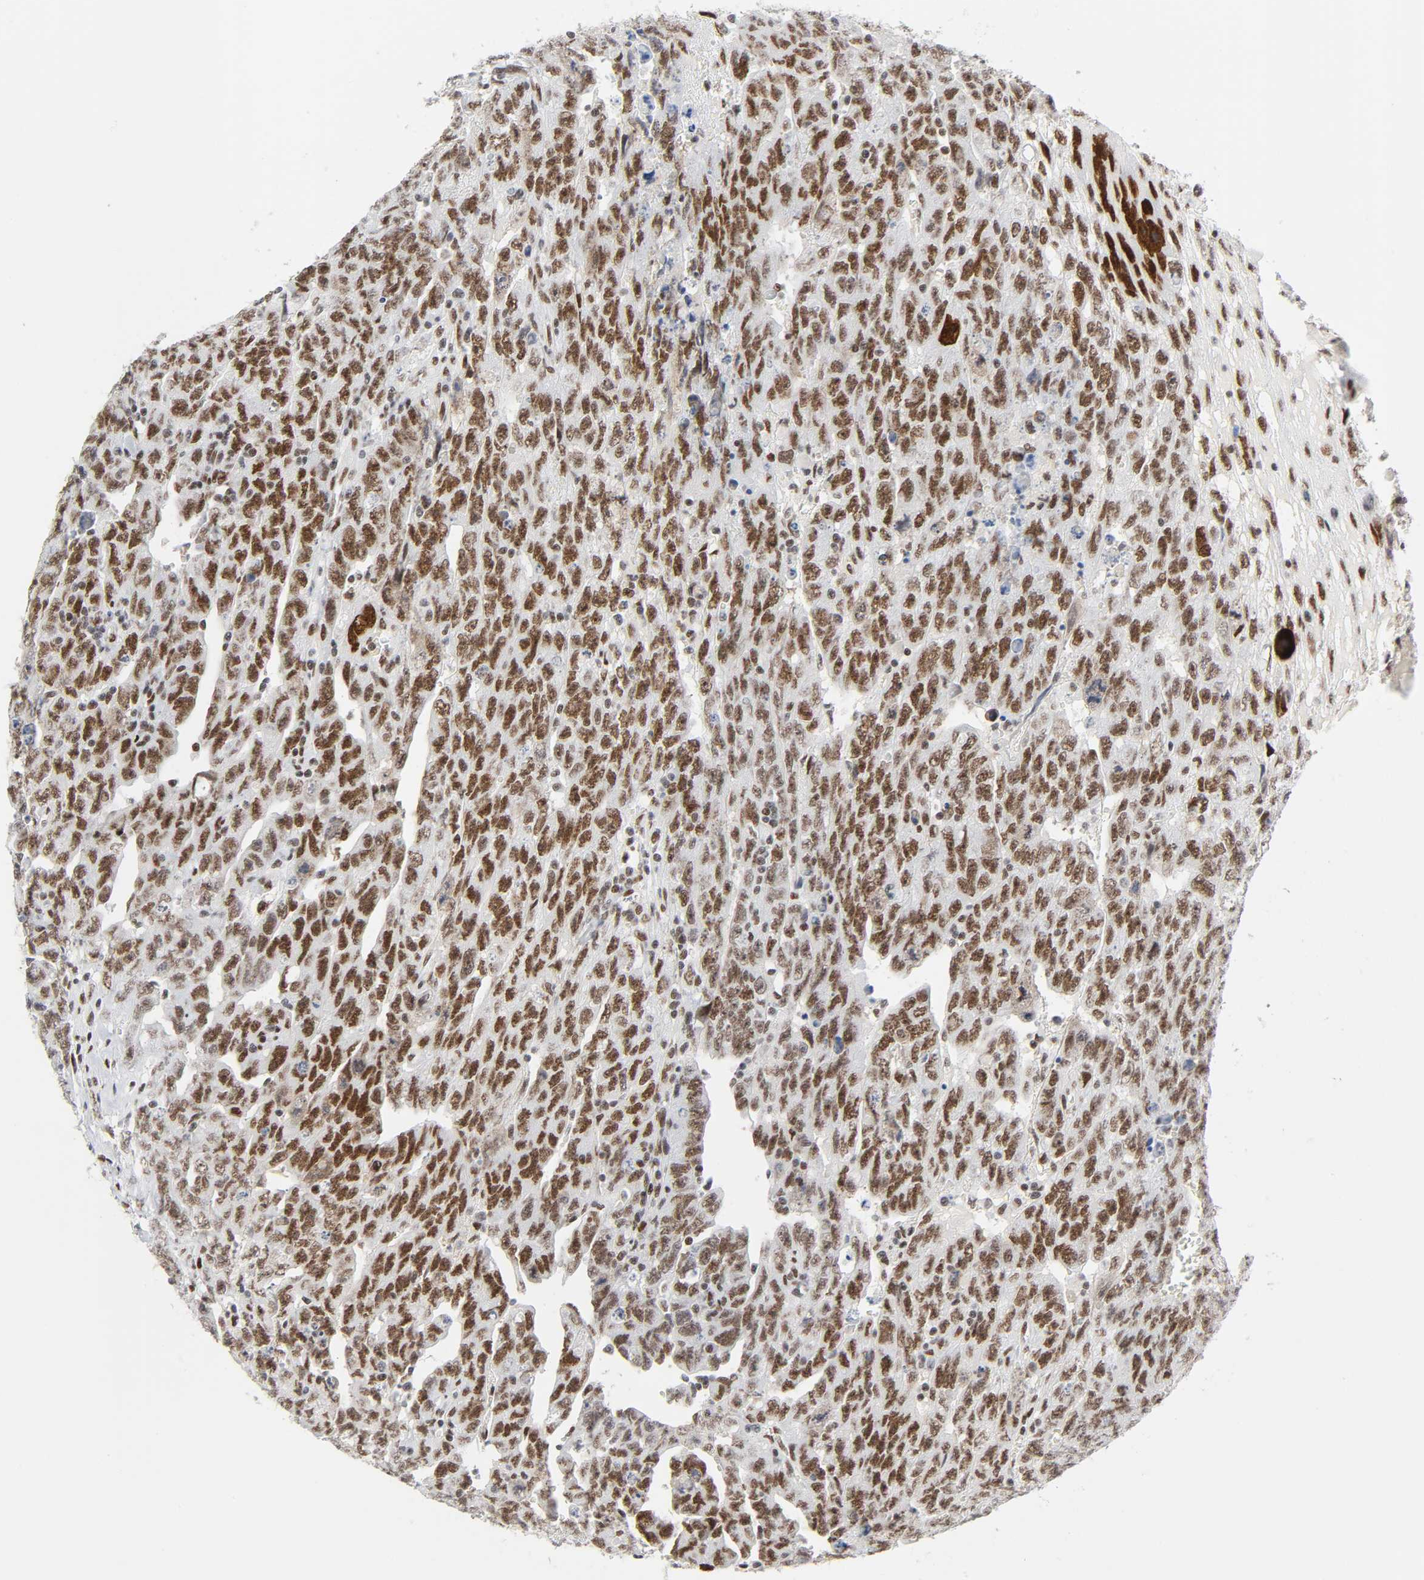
{"staining": {"intensity": "moderate", "quantity": "25%-75%", "location": "nuclear"}, "tissue": "testis cancer", "cell_type": "Tumor cells", "image_type": "cancer", "snomed": [{"axis": "morphology", "description": "Carcinoma, Embryonal, NOS"}, {"axis": "topography", "description": "Testis"}], "caption": "This image reveals immunohistochemistry (IHC) staining of embryonal carcinoma (testis), with medium moderate nuclear positivity in about 25%-75% of tumor cells.", "gene": "HSF1", "patient": {"sex": "male", "age": 28}}